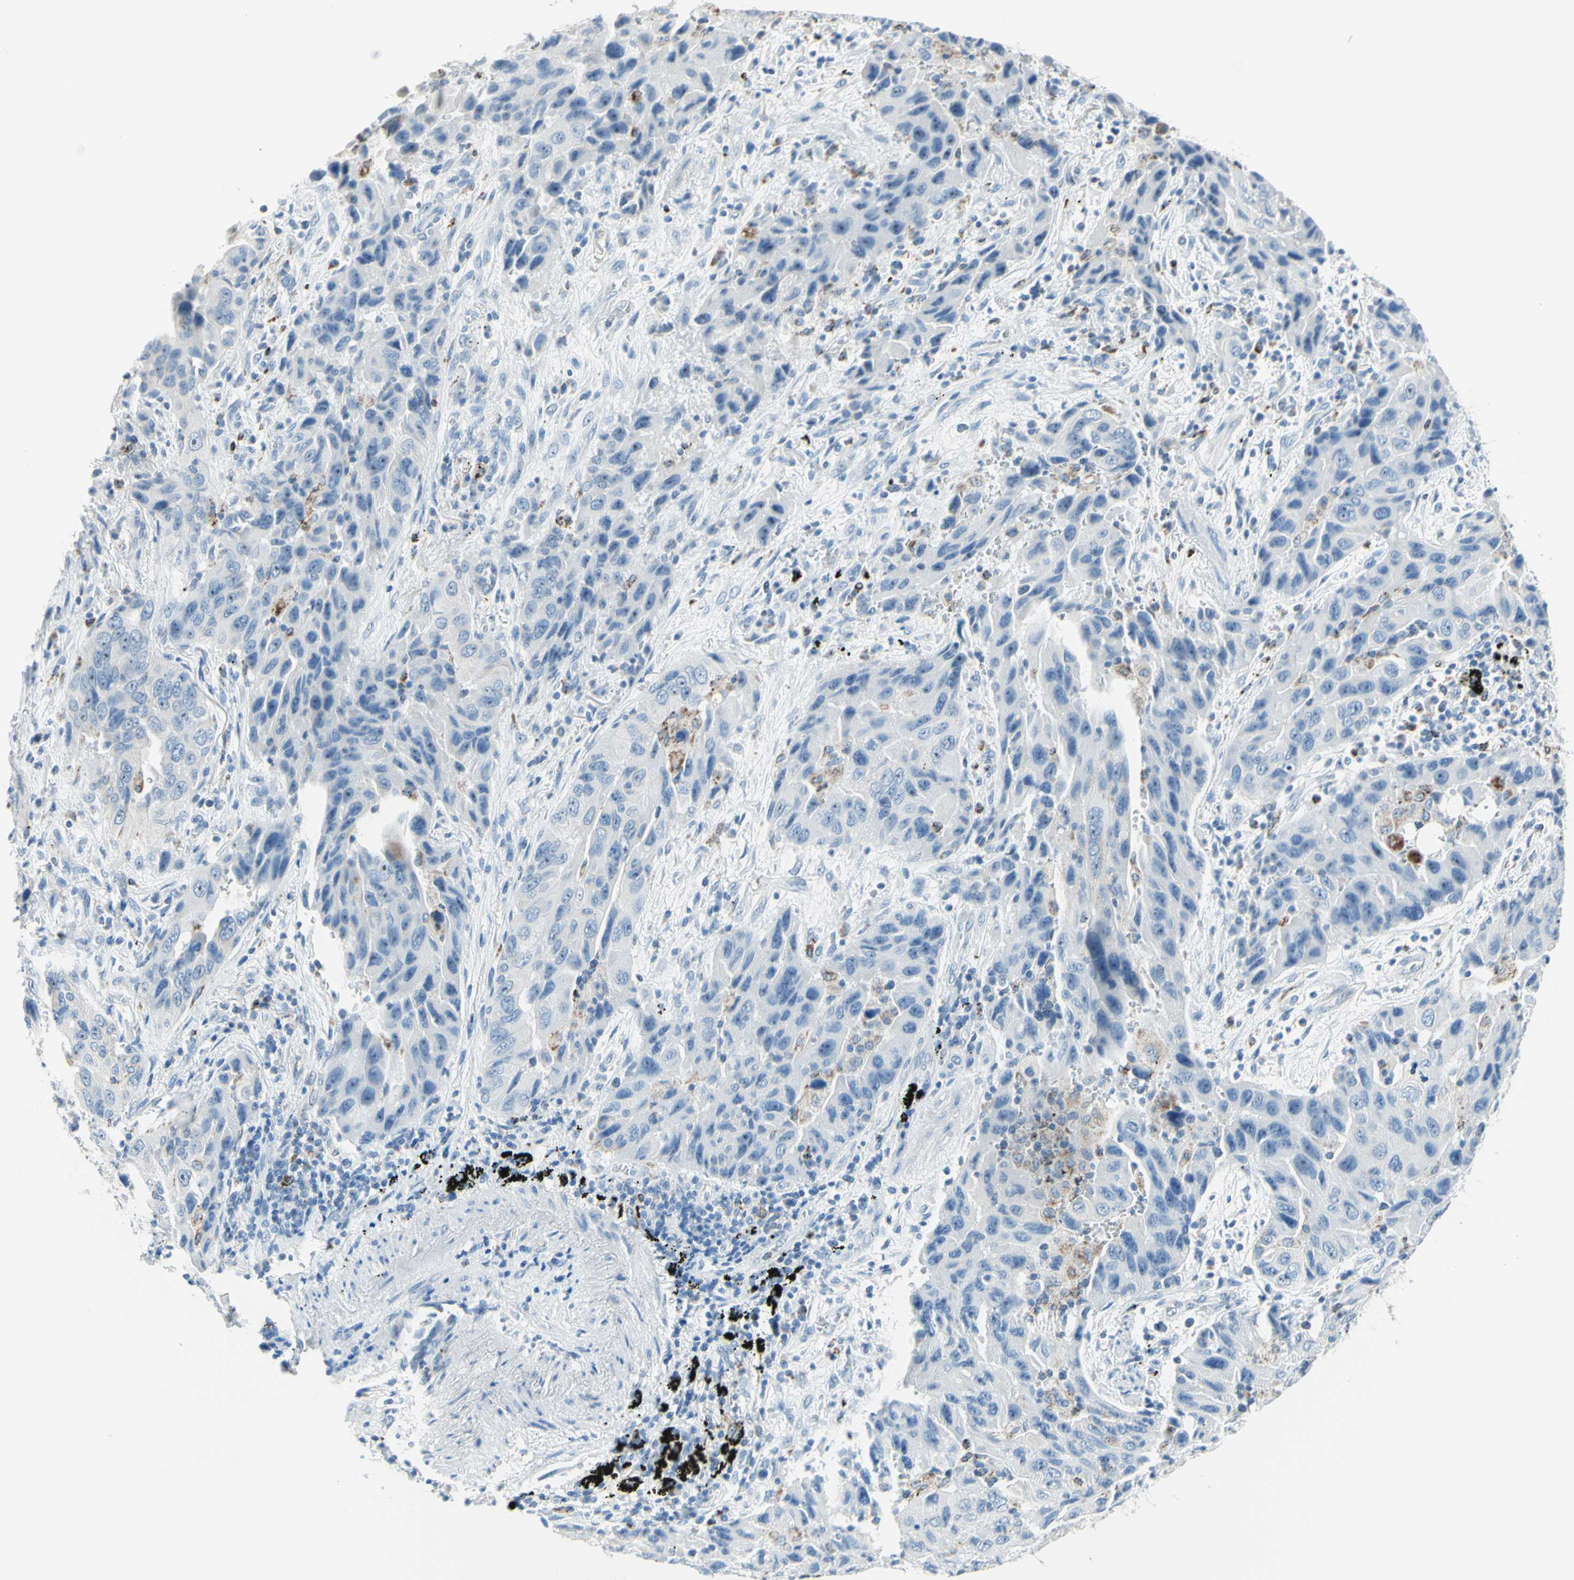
{"staining": {"intensity": "negative", "quantity": "none", "location": "none"}, "tissue": "lung cancer", "cell_type": "Tumor cells", "image_type": "cancer", "snomed": [{"axis": "morphology", "description": "Adenocarcinoma, NOS"}, {"axis": "topography", "description": "Lung"}], "caption": "High magnification brightfield microscopy of adenocarcinoma (lung) stained with DAB (brown) and counterstained with hematoxylin (blue): tumor cells show no significant expression.", "gene": "CYSLTR1", "patient": {"sex": "female", "age": 65}}